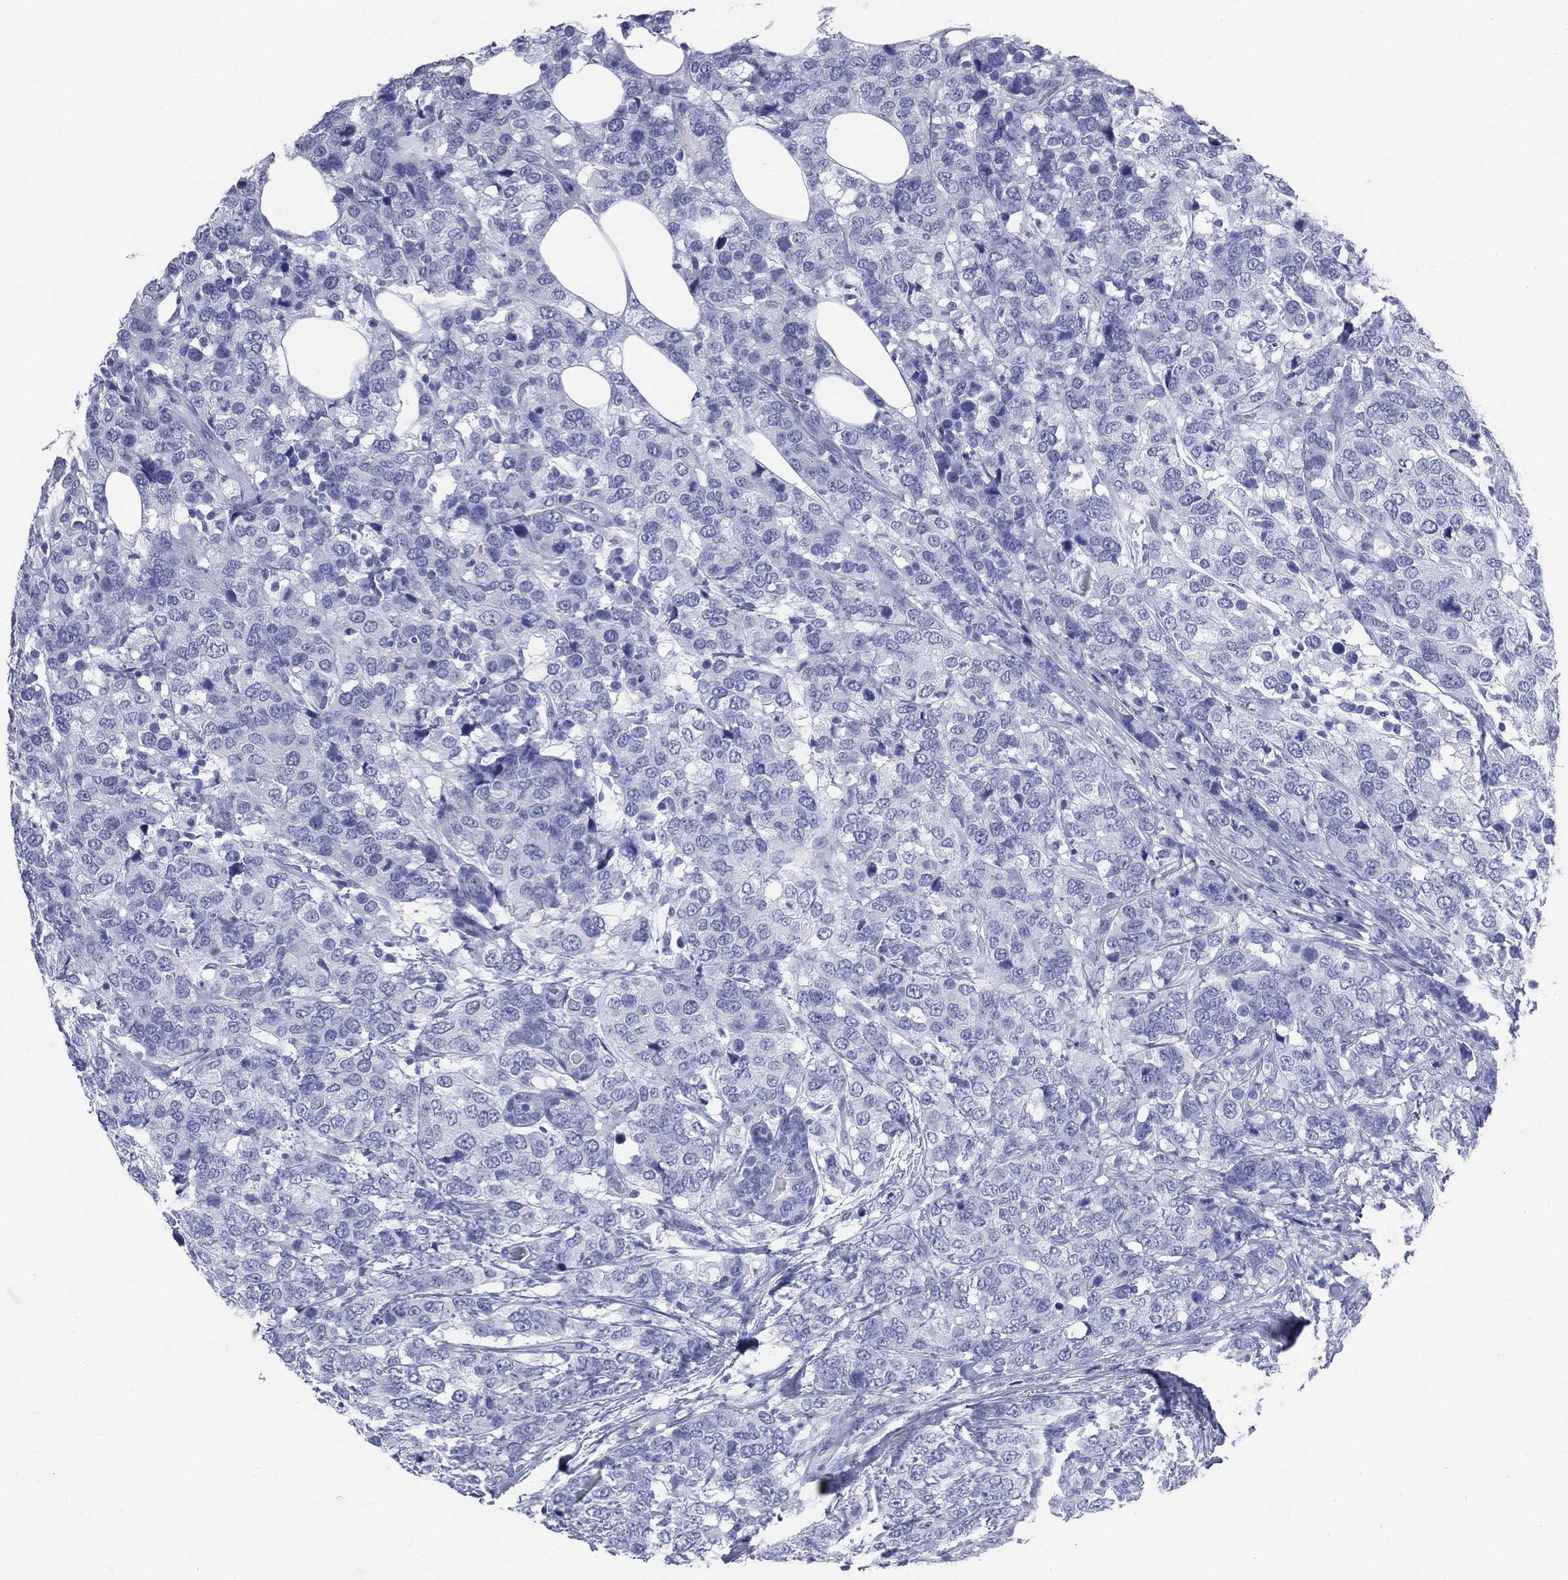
{"staining": {"intensity": "negative", "quantity": "none", "location": "none"}, "tissue": "breast cancer", "cell_type": "Tumor cells", "image_type": "cancer", "snomed": [{"axis": "morphology", "description": "Lobular carcinoma"}, {"axis": "topography", "description": "Breast"}], "caption": "Immunohistochemical staining of human breast cancer (lobular carcinoma) reveals no significant staining in tumor cells.", "gene": "SYP", "patient": {"sex": "female", "age": 59}}